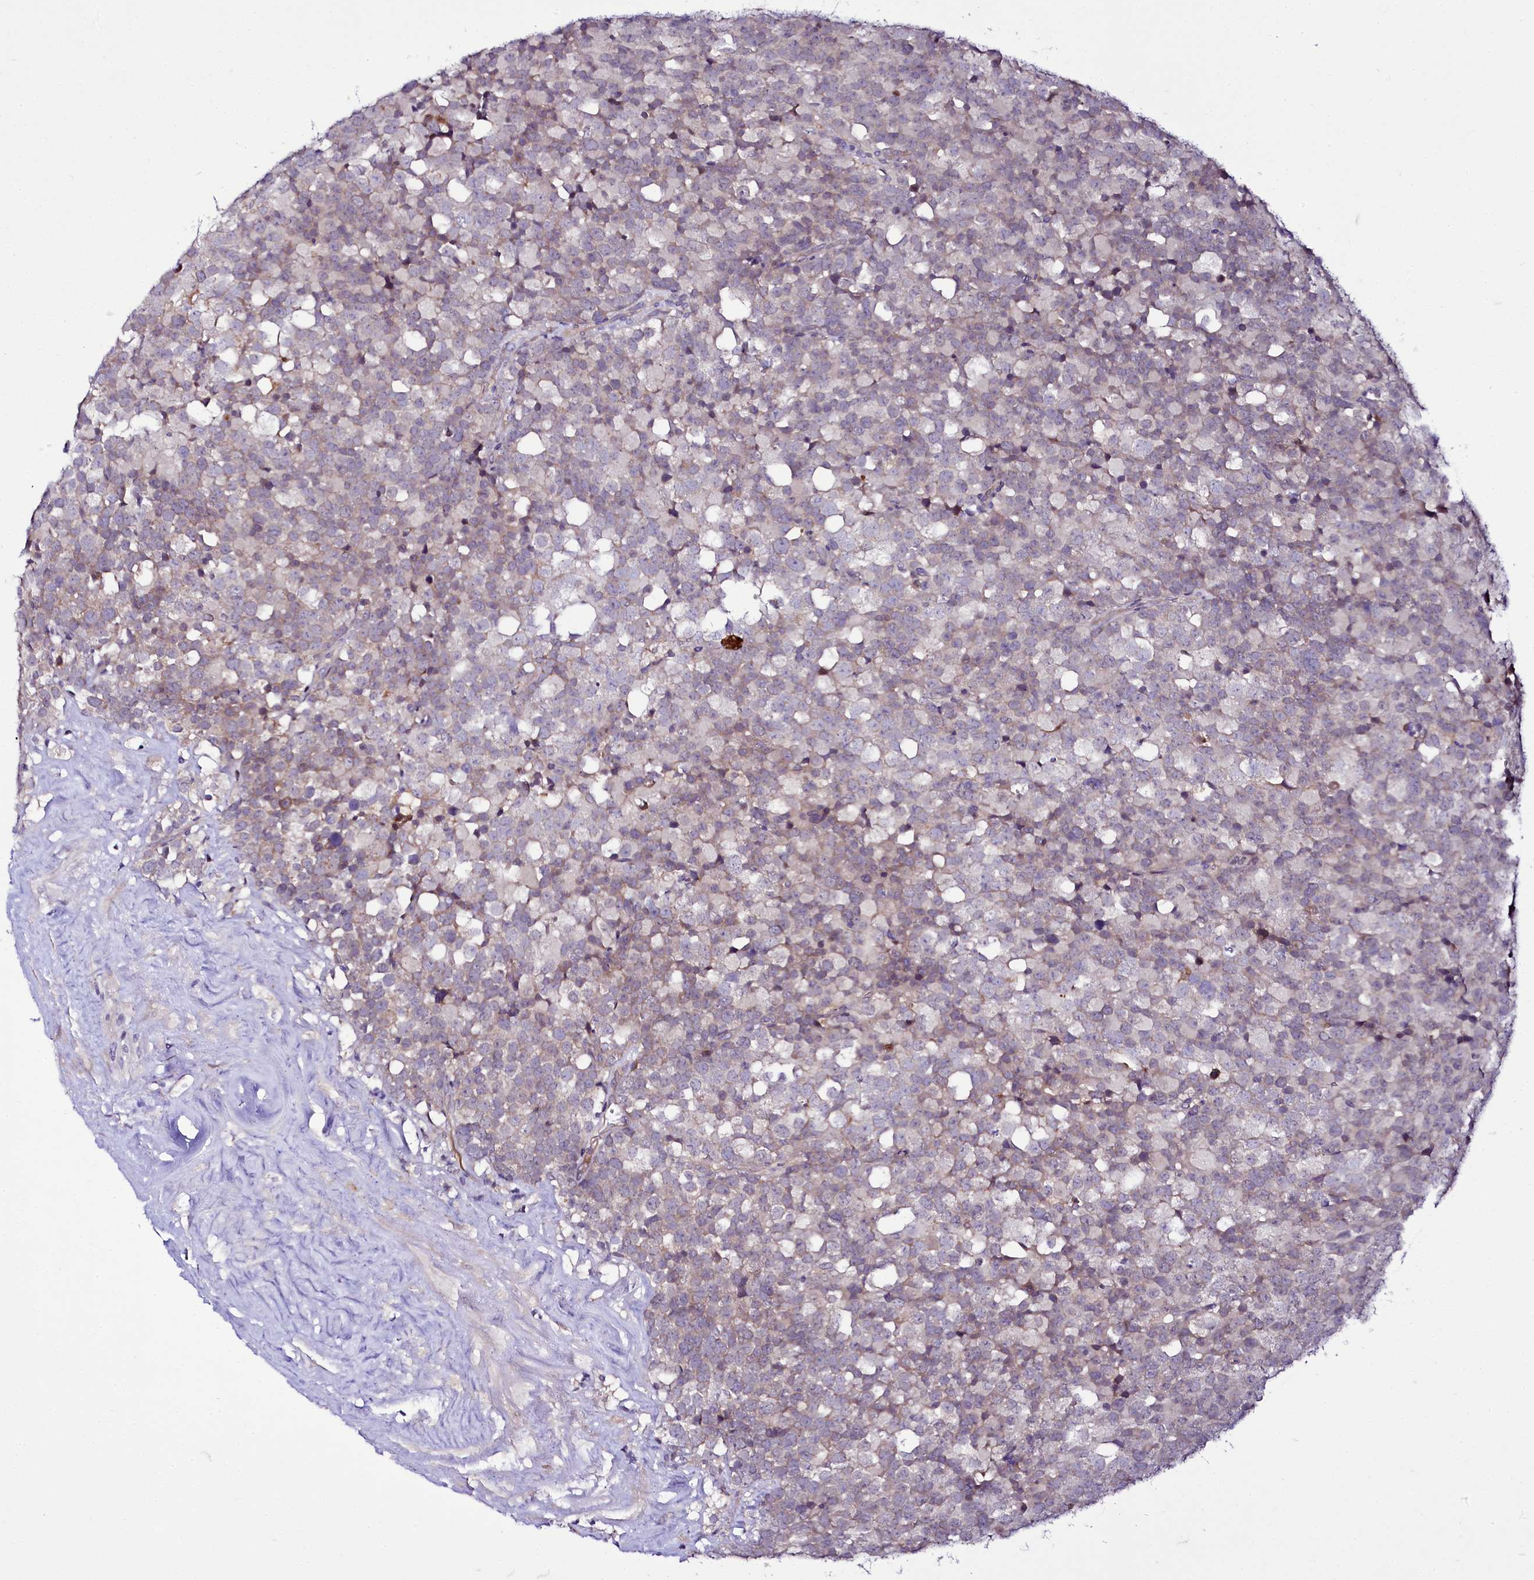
{"staining": {"intensity": "weak", "quantity": "<25%", "location": "cytoplasmic/membranous"}, "tissue": "testis cancer", "cell_type": "Tumor cells", "image_type": "cancer", "snomed": [{"axis": "morphology", "description": "Seminoma, NOS"}, {"axis": "topography", "description": "Testis"}], "caption": "This is a histopathology image of IHC staining of testis cancer (seminoma), which shows no positivity in tumor cells.", "gene": "ZC3H12C", "patient": {"sex": "male", "age": 71}}